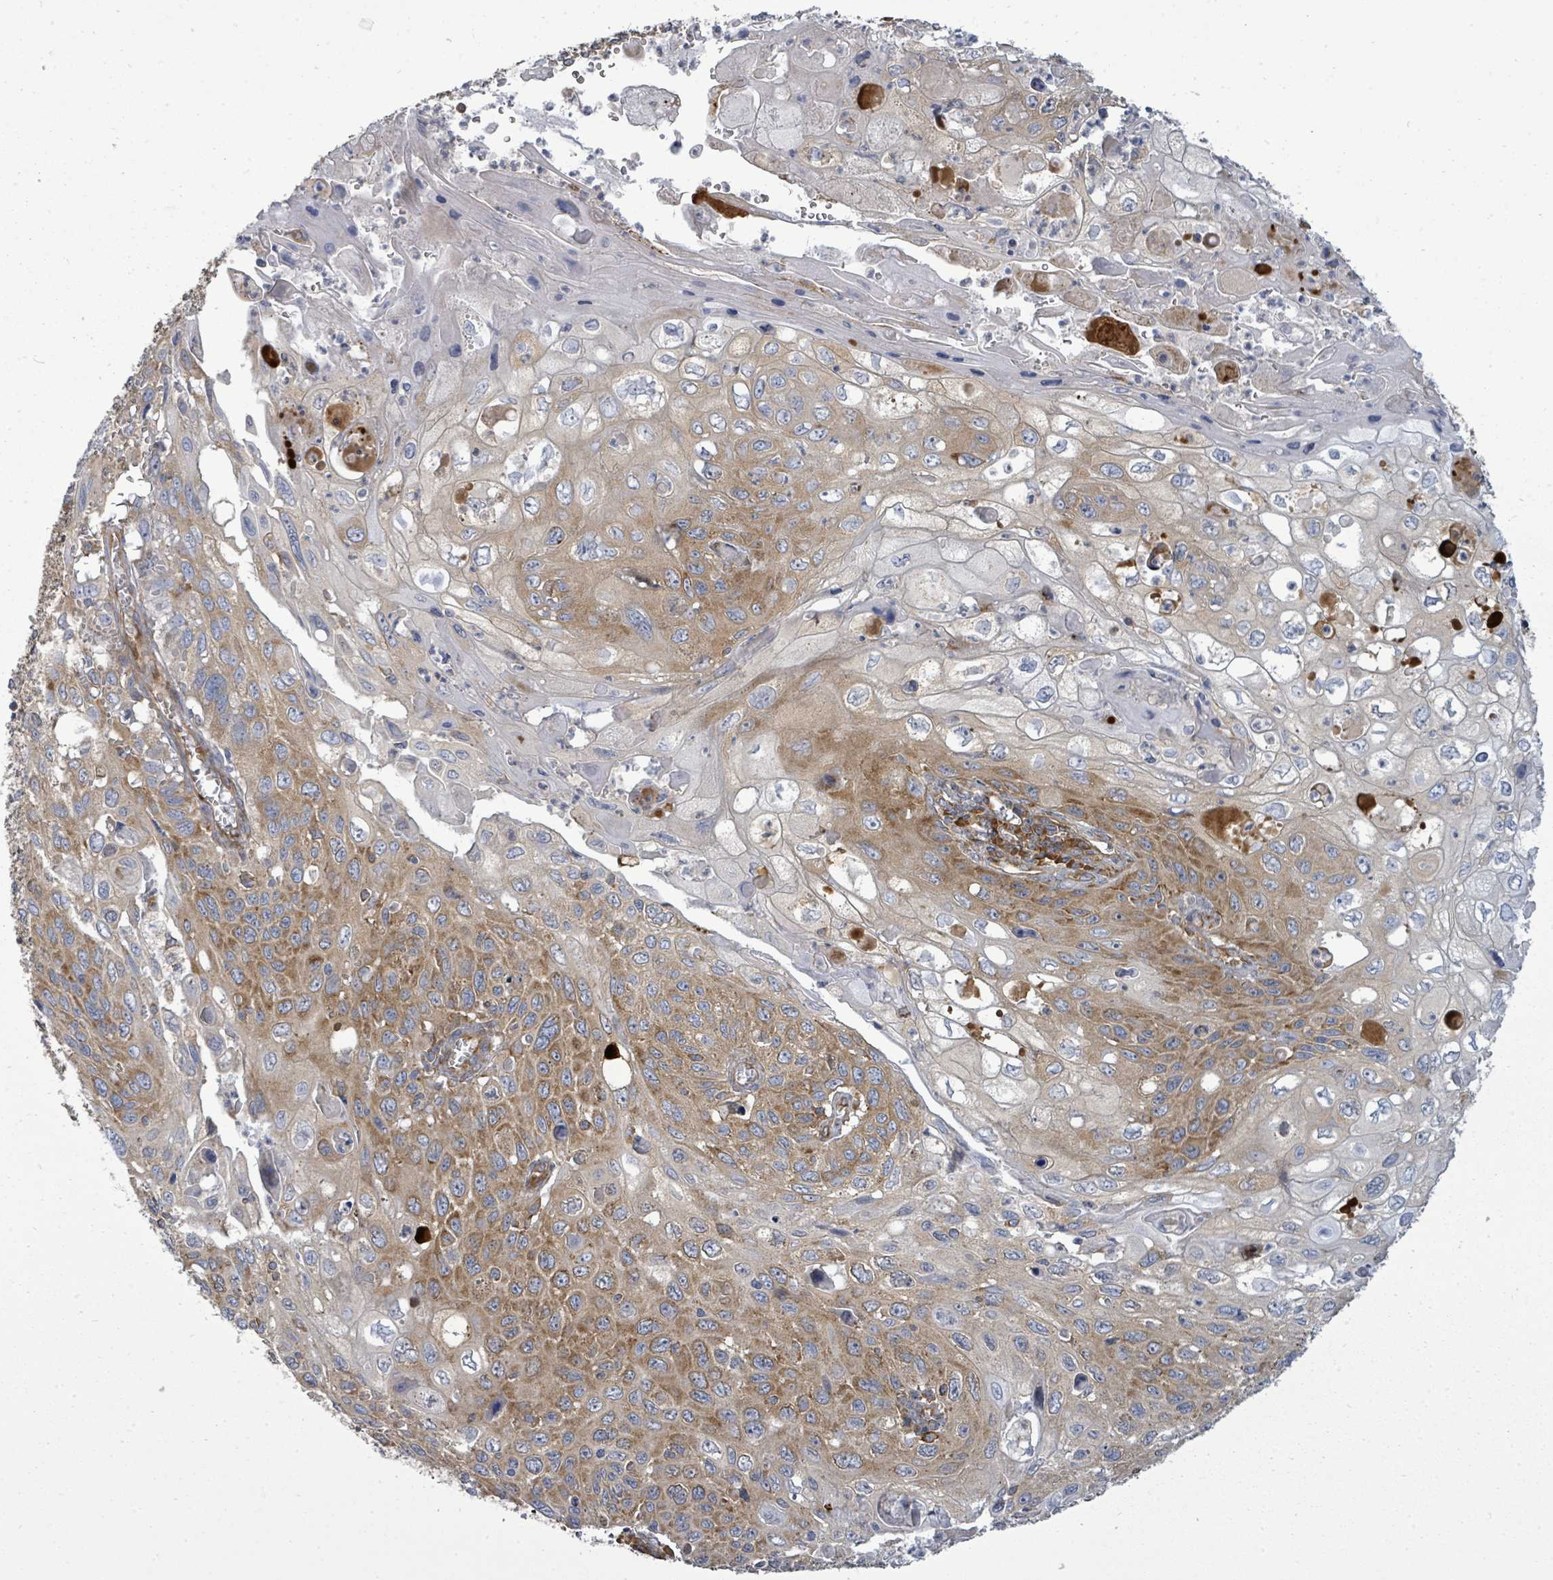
{"staining": {"intensity": "moderate", "quantity": "25%-75%", "location": "cytoplasmic/membranous"}, "tissue": "cervical cancer", "cell_type": "Tumor cells", "image_type": "cancer", "snomed": [{"axis": "morphology", "description": "Squamous cell carcinoma, NOS"}, {"axis": "topography", "description": "Cervix"}], "caption": "A histopathology image of cervical squamous cell carcinoma stained for a protein reveals moderate cytoplasmic/membranous brown staining in tumor cells.", "gene": "EIF3C", "patient": {"sex": "female", "age": 70}}